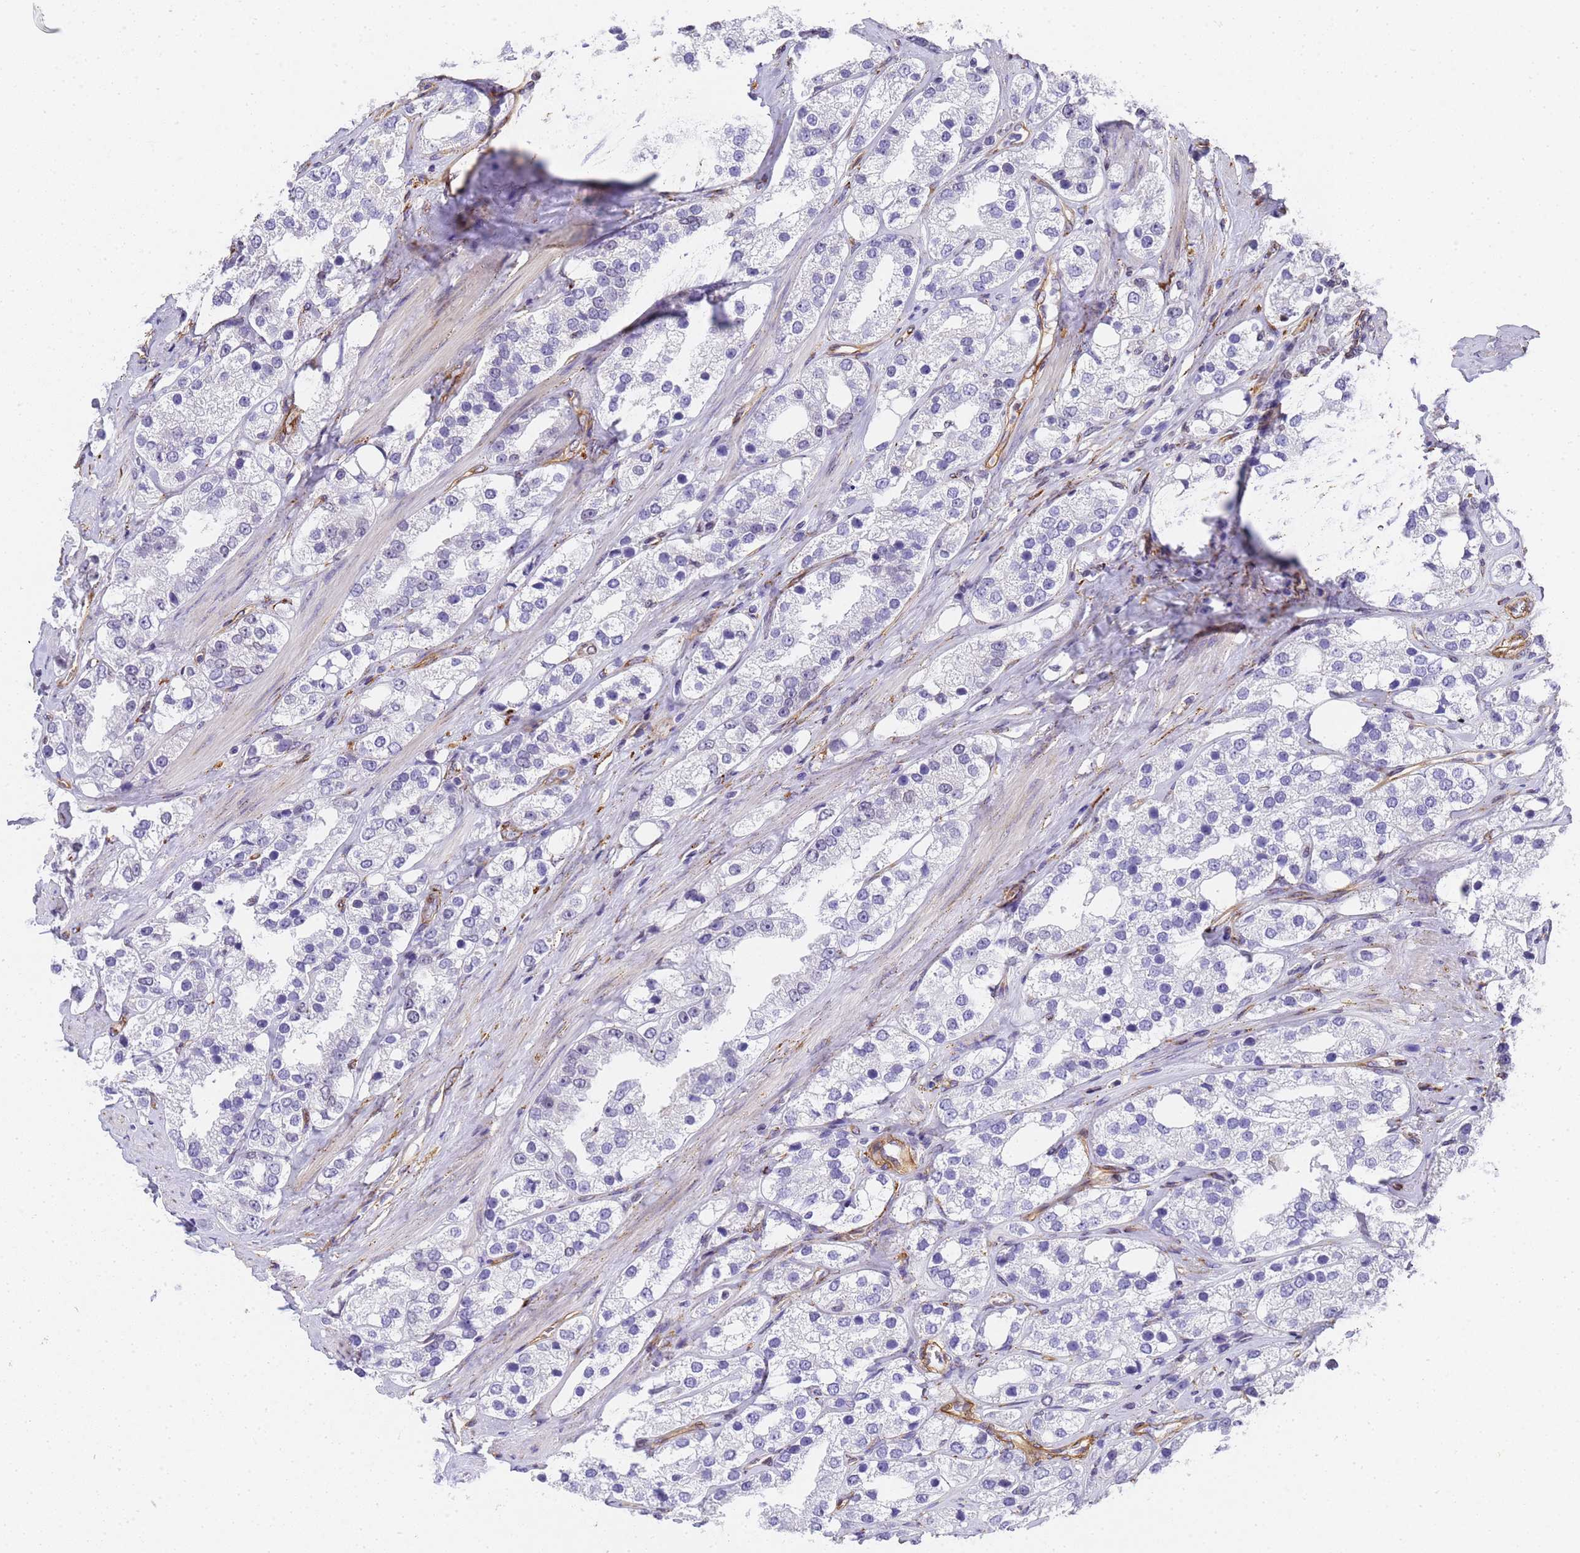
{"staining": {"intensity": "negative", "quantity": "none", "location": "none"}, "tissue": "prostate cancer", "cell_type": "Tumor cells", "image_type": "cancer", "snomed": [{"axis": "morphology", "description": "Adenocarcinoma, NOS"}, {"axis": "topography", "description": "Prostate"}], "caption": "This is a histopathology image of immunohistochemistry staining of prostate adenocarcinoma, which shows no positivity in tumor cells.", "gene": "IGFBP7", "patient": {"sex": "male", "age": 79}}